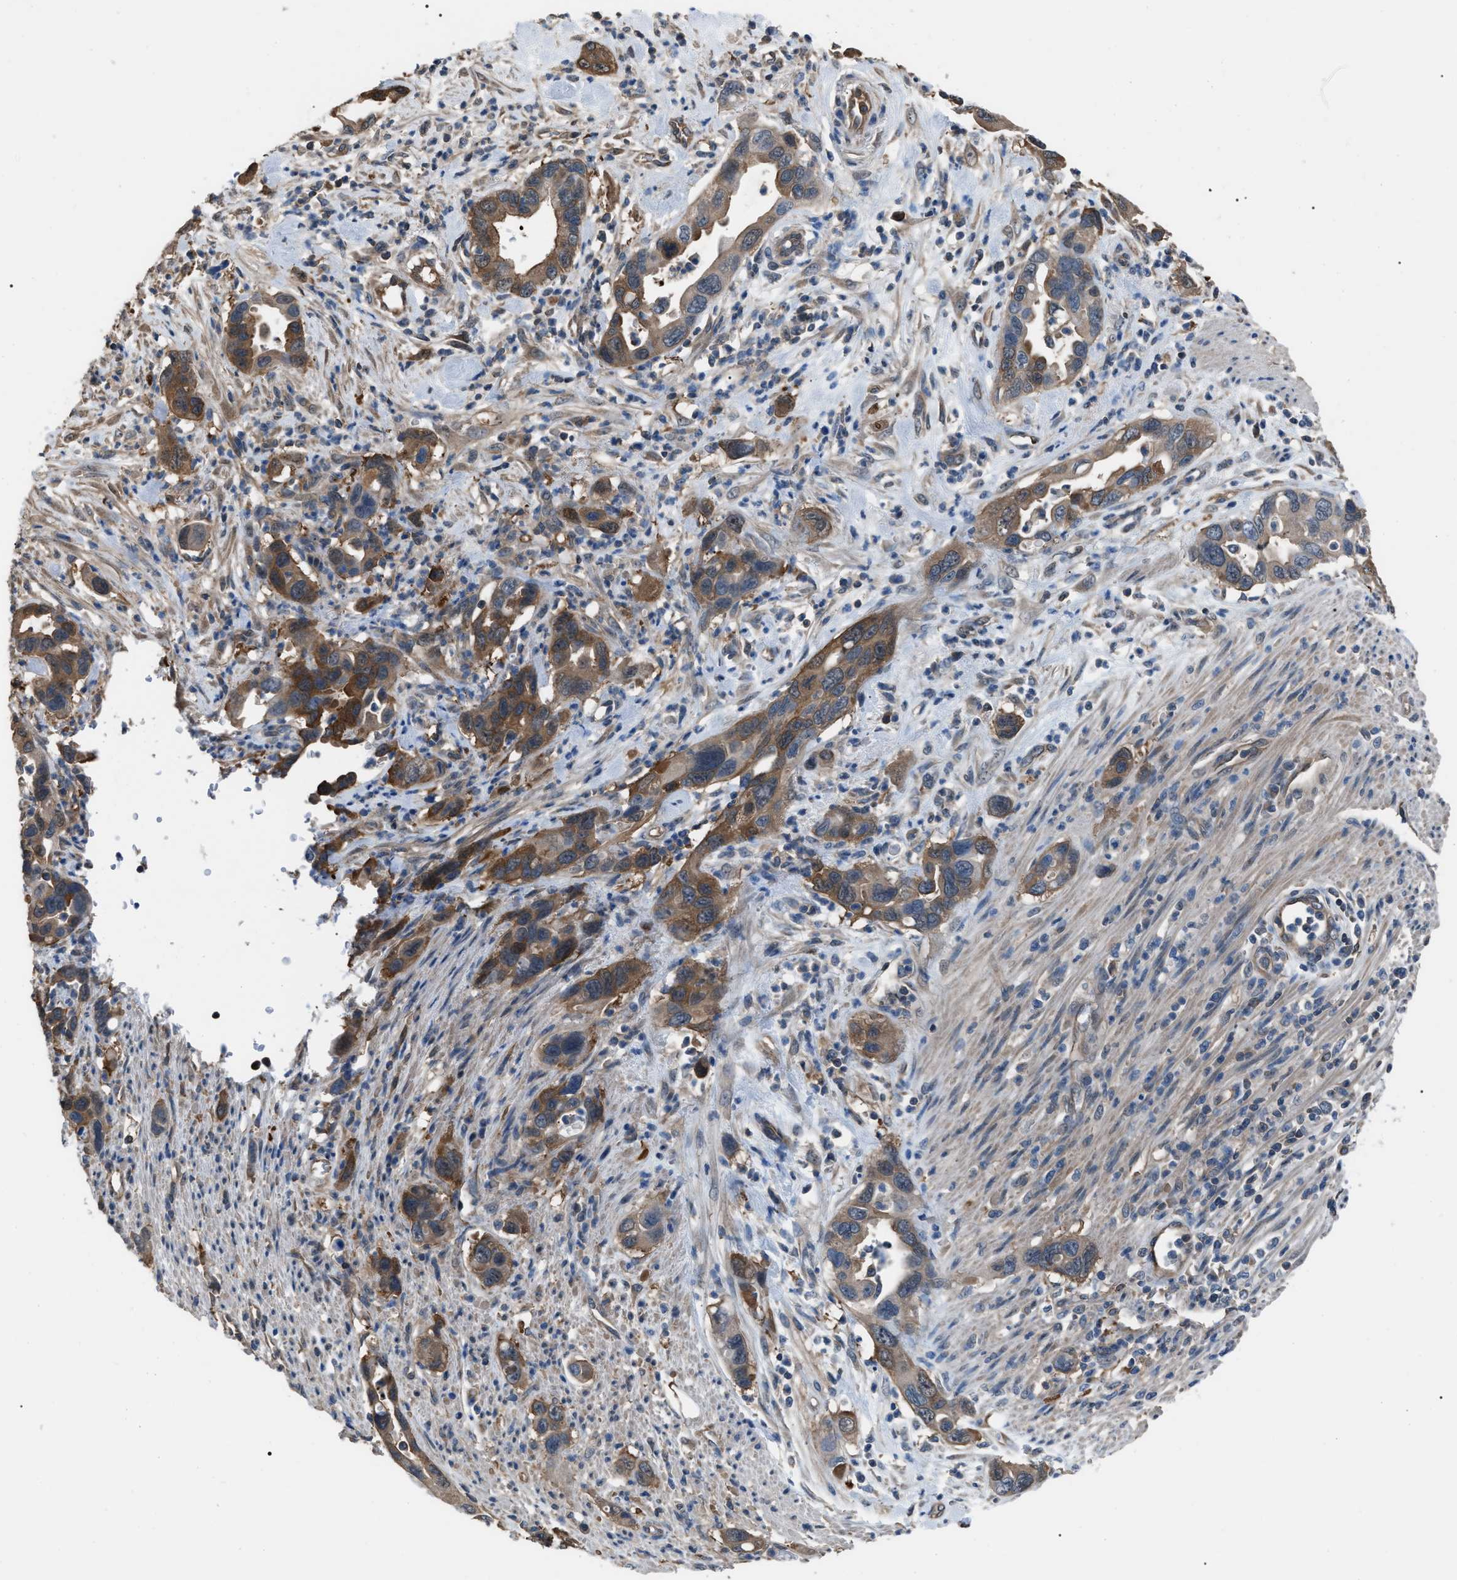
{"staining": {"intensity": "moderate", "quantity": ">75%", "location": "cytoplasmic/membranous"}, "tissue": "pancreatic cancer", "cell_type": "Tumor cells", "image_type": "cancer", "snomed": [{"axis": "morphology", "description": "Adenocarcinoma, NOS"}, {"axis": "topography", "description": "Pancreas"}], "caption": "Pancreatic cancer (adenocarcinoma) stained for a protein displays moderate cytoplasmic/membranous positivity in tumor cells. (IHC, brightfield microscopy, high magnification).", "gene": "PDCD5", "patient": {"sex": "female", "age": 70}}